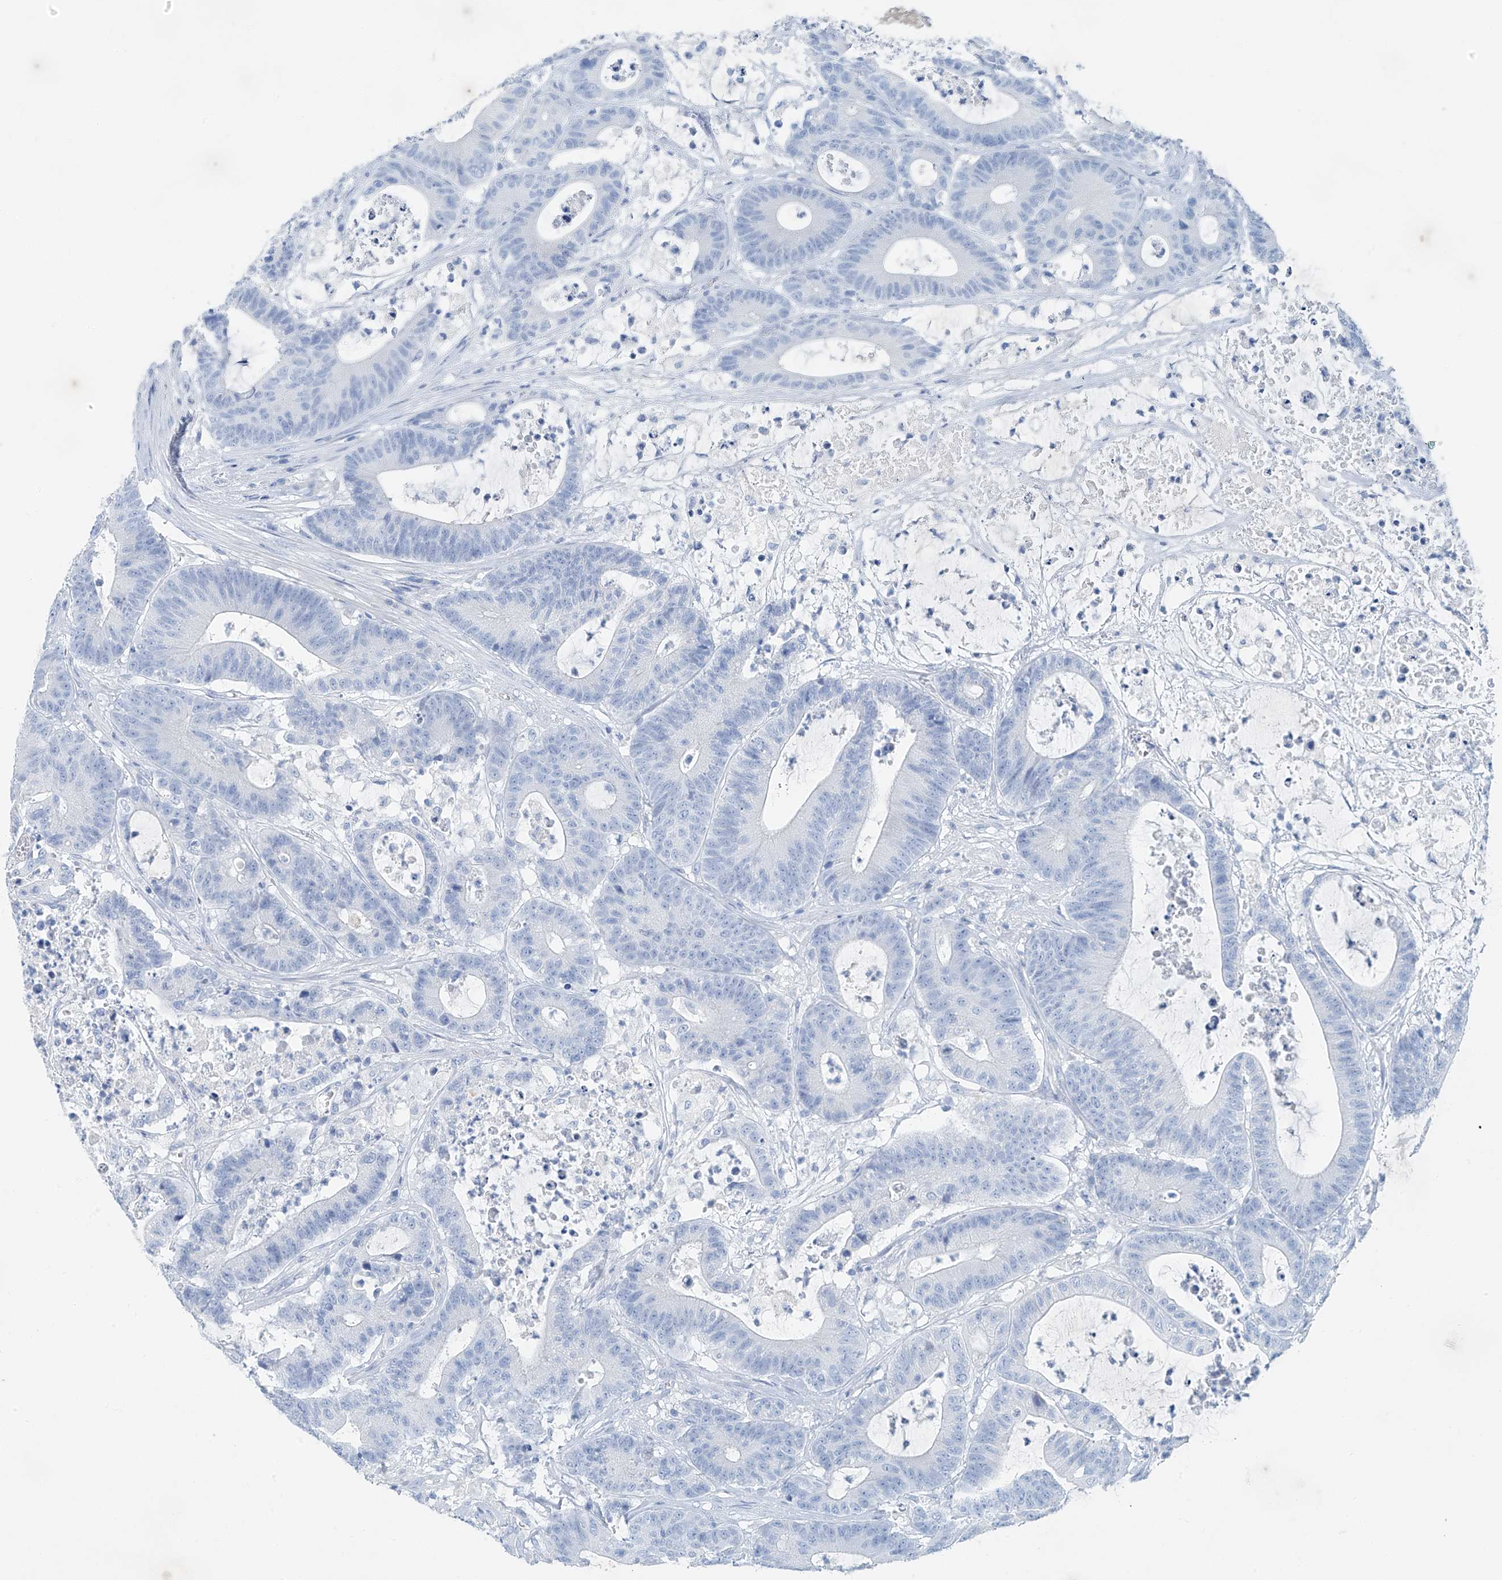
{"staining": {"intensity": "negative", "quantity": "none", "location": "none"}, "tissue": "colorectal cancer", "cell_type": "Tumor cells", "image_type": "cancer", "snomed": [{"axis": "morphology", "description": "Adenocarcinoma, NOS"}, {"axis": "topography", "description": "Colon"}], "caption": "Immunohistochemistry (IHC) photomicrograph of human colorectal cancer (adenocarcinoma) stained for a protein (brown), which reveals no expression in tumor cells.", "gene": "C1orf87", "patient": {"sex": "female", "age": 84}}